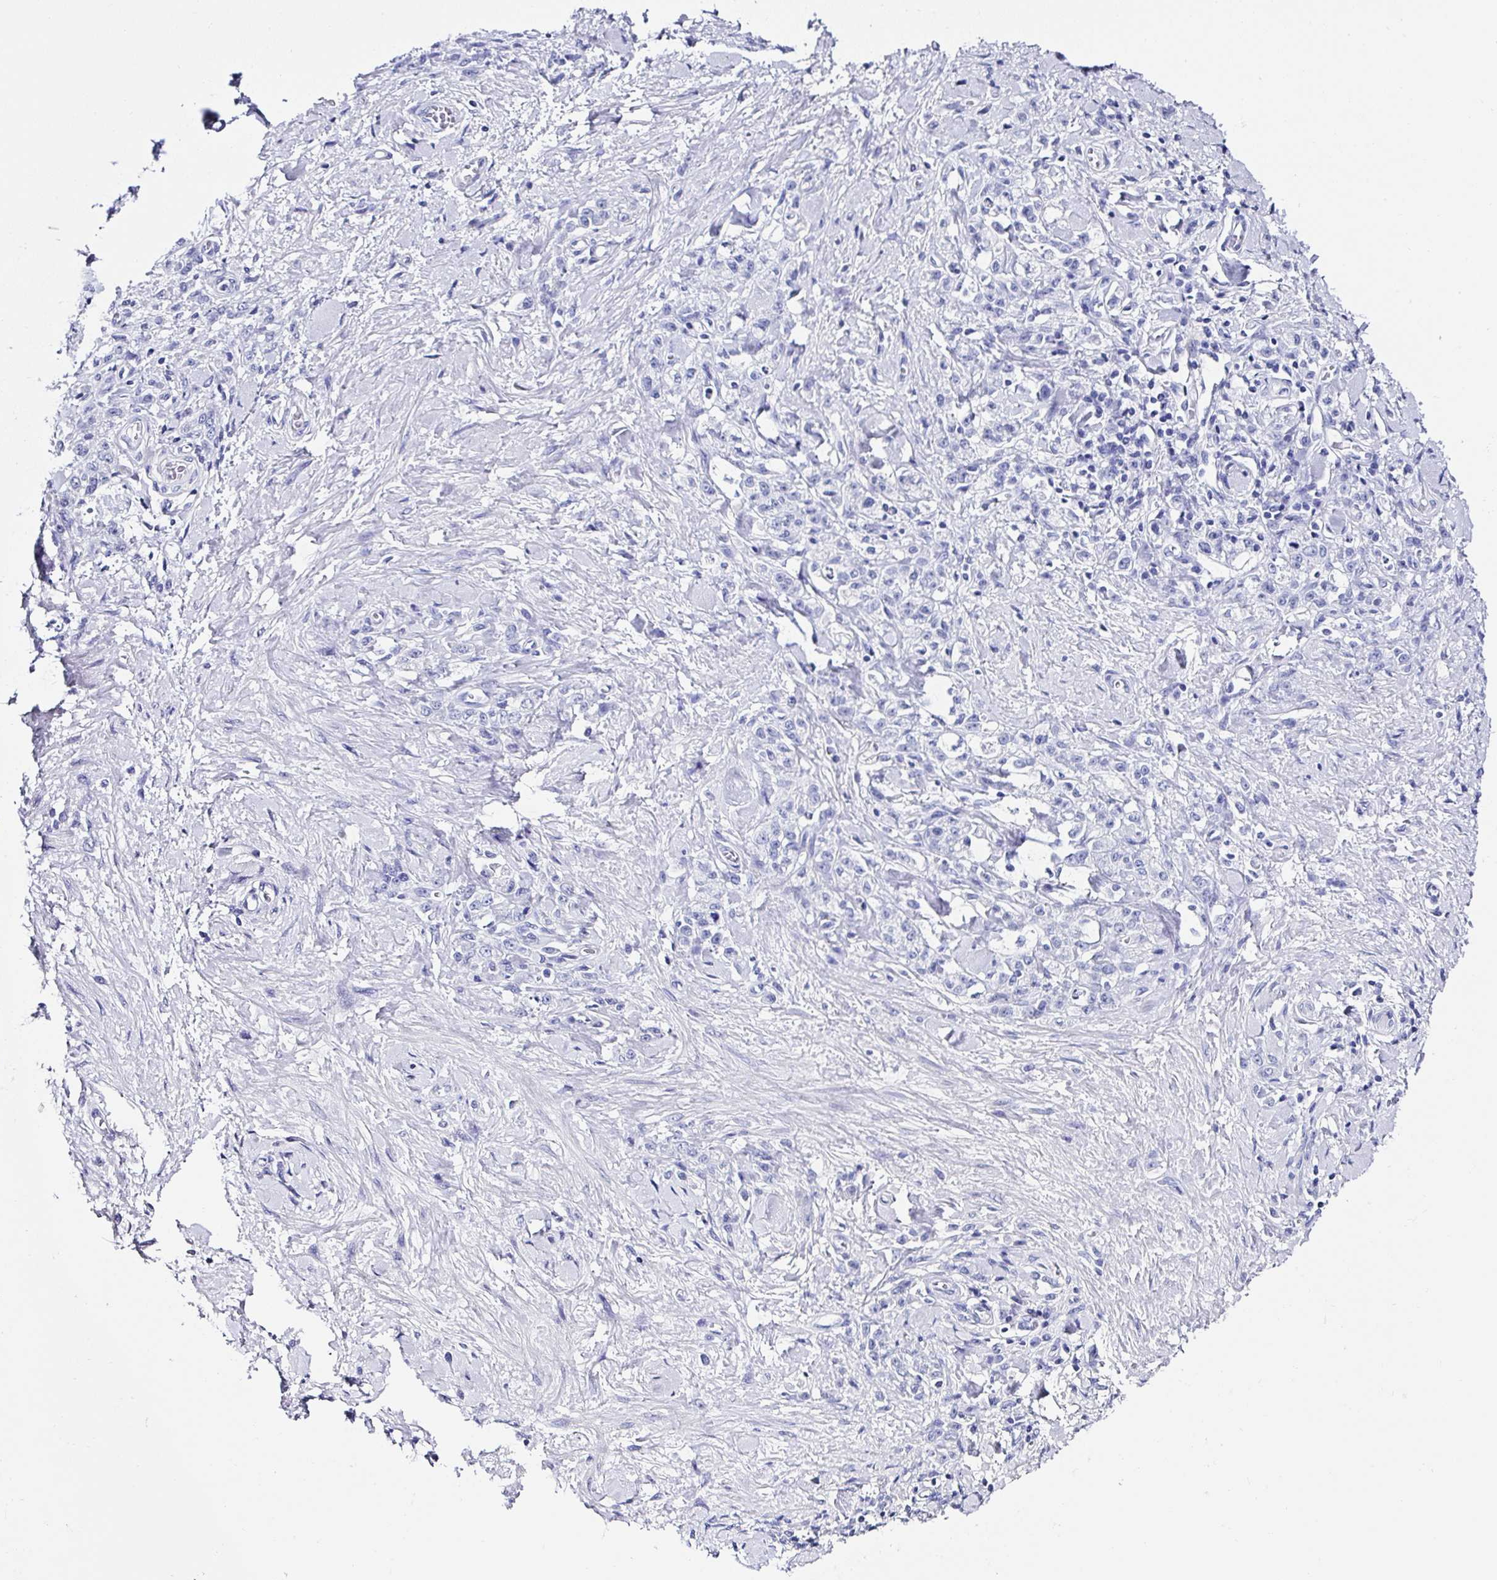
{"staining": {"intensity": "negative", "quantity": "none", "location": "none"}, "tissue": "stomach cancer", "cell_type": "Tumor cells", "image_type": "cancer", "snomed": [{"axis": "morphology", "description": "Normal tissue, NOS"}, {"axis": "morphology", "description": "Adenocarcinoma, NOS"}, {"axis": "topography", "description": "Stomach"}], "caption": "Tumor cells show no significant protein expression in stomach cancer (adenocarcinoma). The staining is performed using DAB (3,3'-diaminobenzidine) brown chromogen with nuclei counter-stained in using hematoxylin.", "gene": "UGT3A1", "patient": {"sex": "male", "age": 82}}